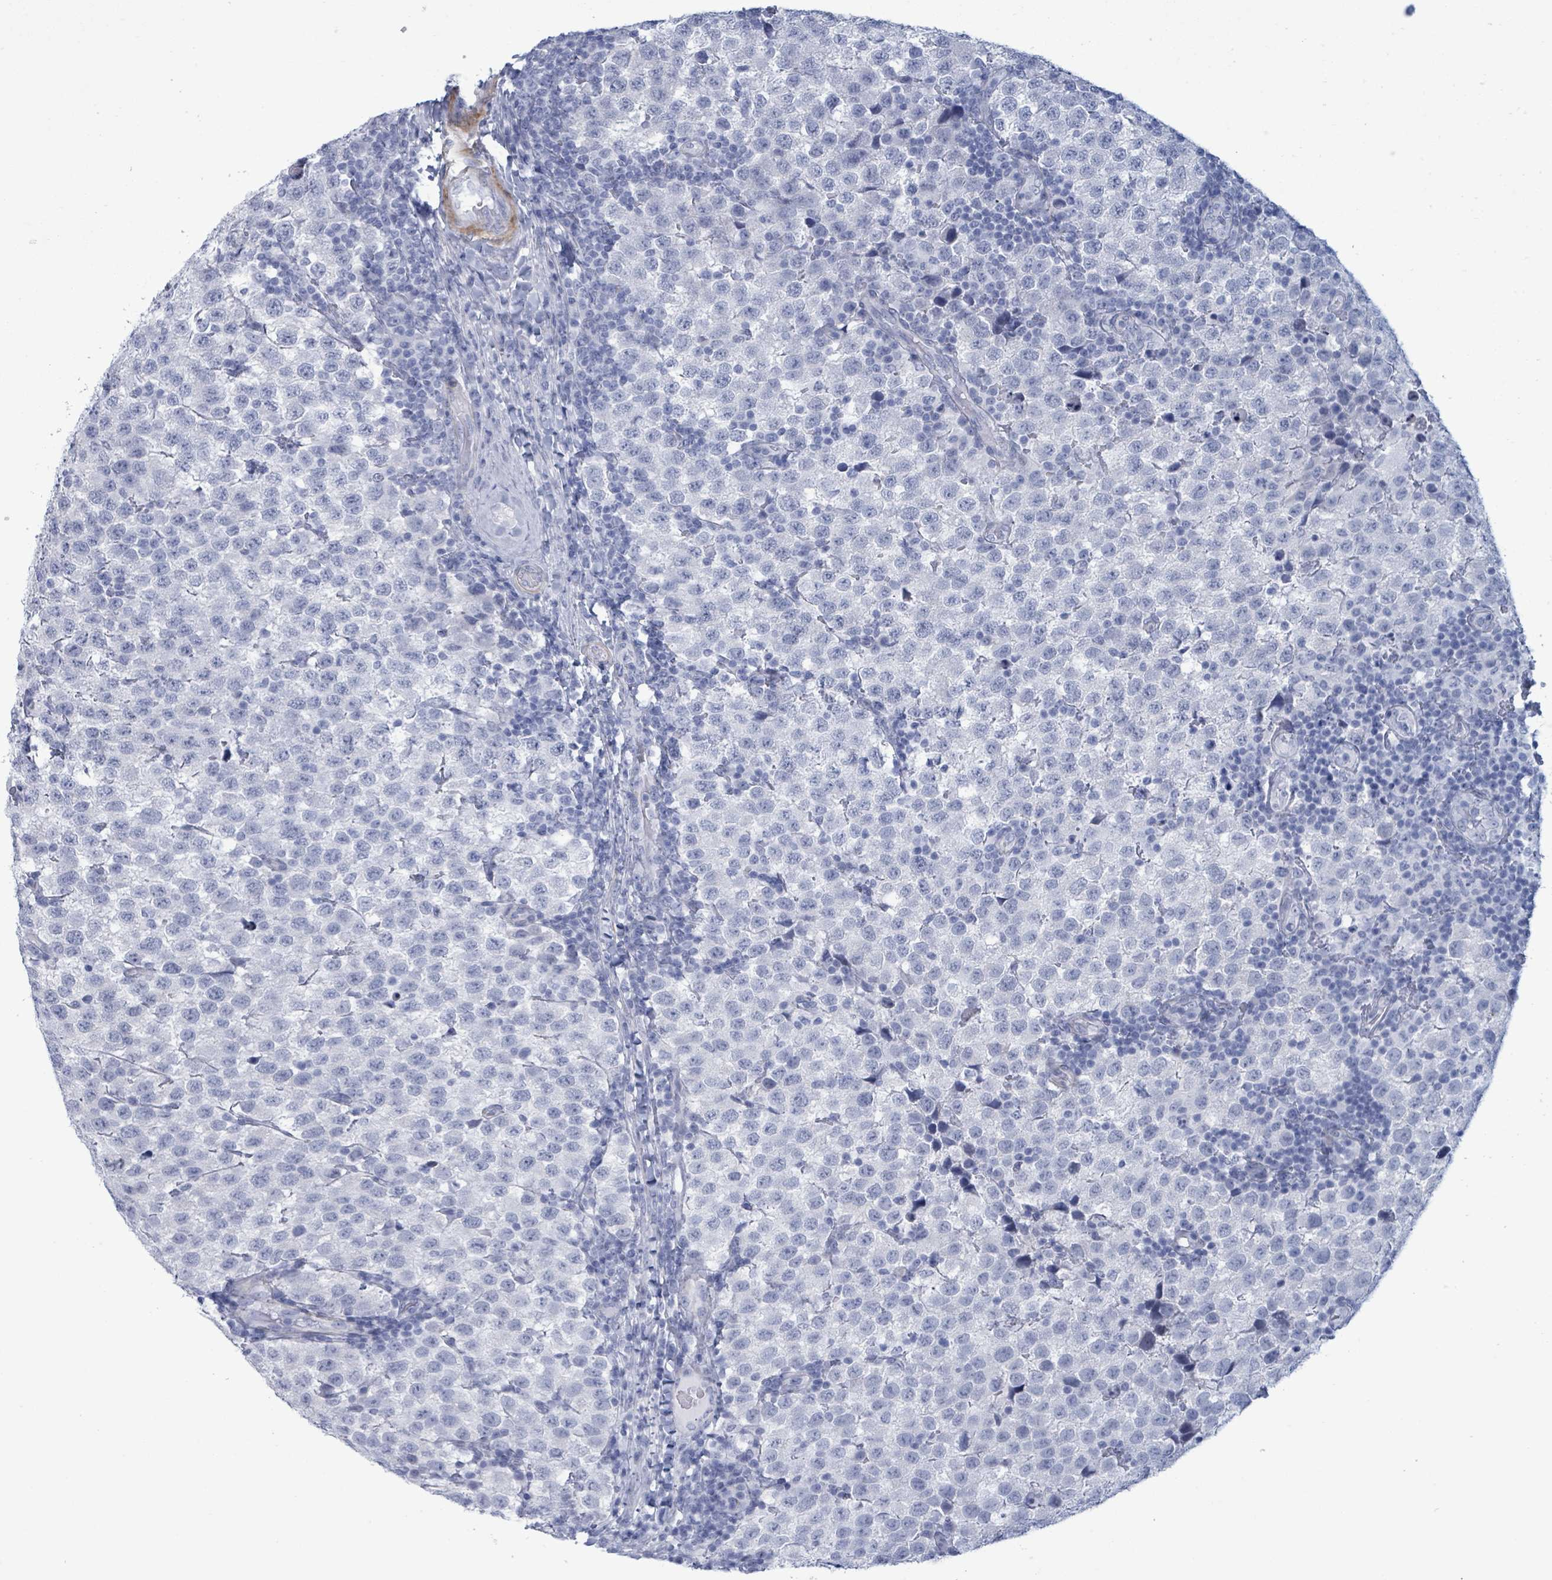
{"staining": {"intensity": "negative", "quantity": "none", "location": "none"}, "tissue": "testis cancer", "cell_type": "Tumor cells", "image_type": "cancer", "snomed": [{"axis": "morphology", "description": "Seminoma, NOS"}, {"axis": "topography", "description": "Testis"}], "caption": "Tumor cells are negative for brown protein staining in testis cancer (seminoma).", "gene": "ZNF771", "patient": {"sex": "male", "age": 34}}